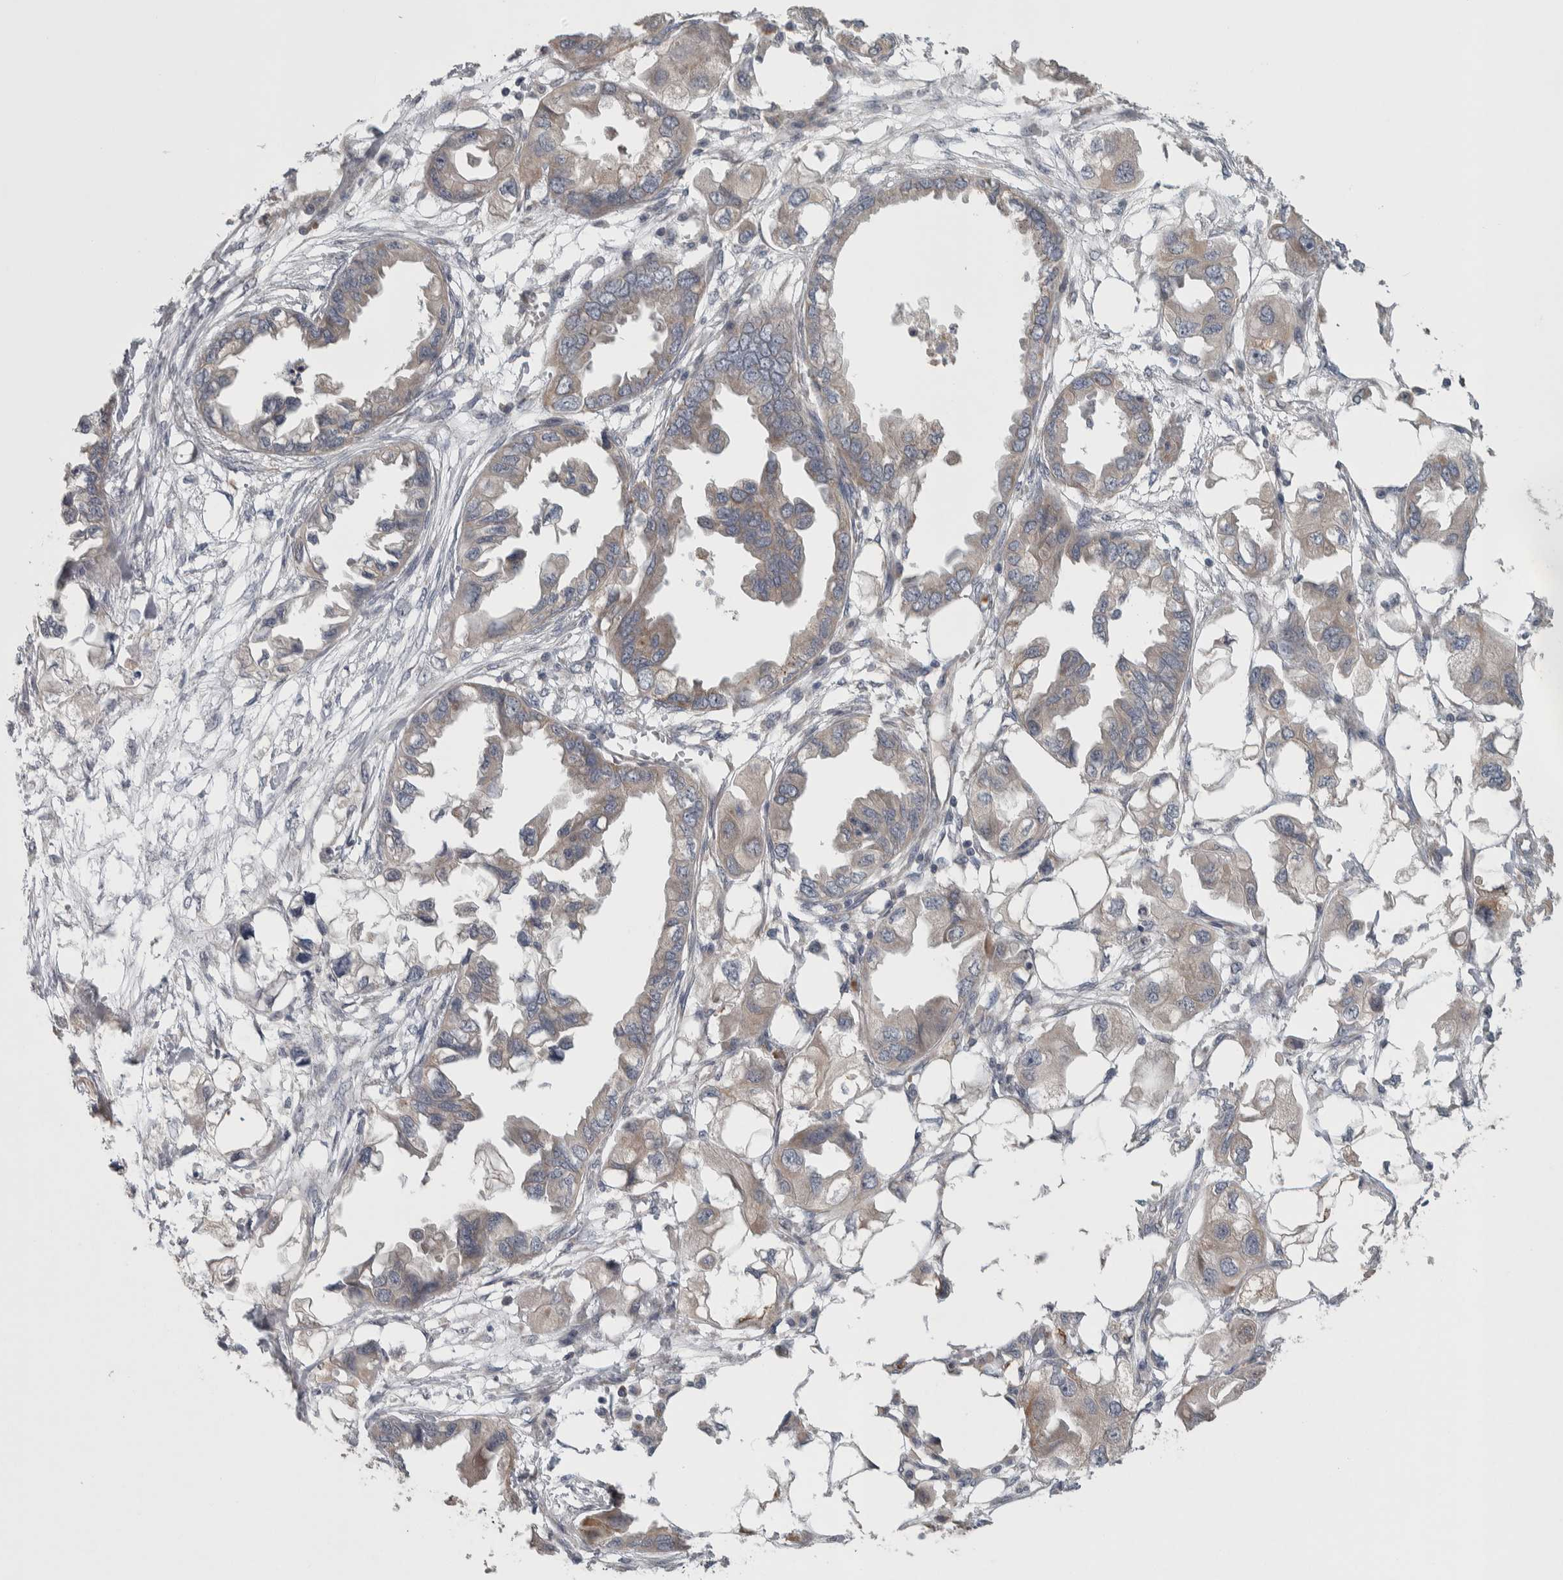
{"staining": {"intensity": "weak", "quantity": "<25%", "location": "cytoplasmic/membranous"}, "tissue": "endometrial cancer", "cell_type": "Tumor cells", "image_type": "cancer", "snomed": [{"axis": "morphology", "description": "Adenocarcinoma, NOS"}, {"axis": "morphology", "description": "Adenocarcinoma, metastatic, NOS"}, {"axis": "topography", "description": "Adipose tissue"}, {"axis": "topography", "description": "Endometrium"}], "caption": "A photomicrograph of human endometrial adenocarcinoma is negative for staining in tumor cells.", "gene": "SRP68", "patient": {"sex": "female", "age": 67}}